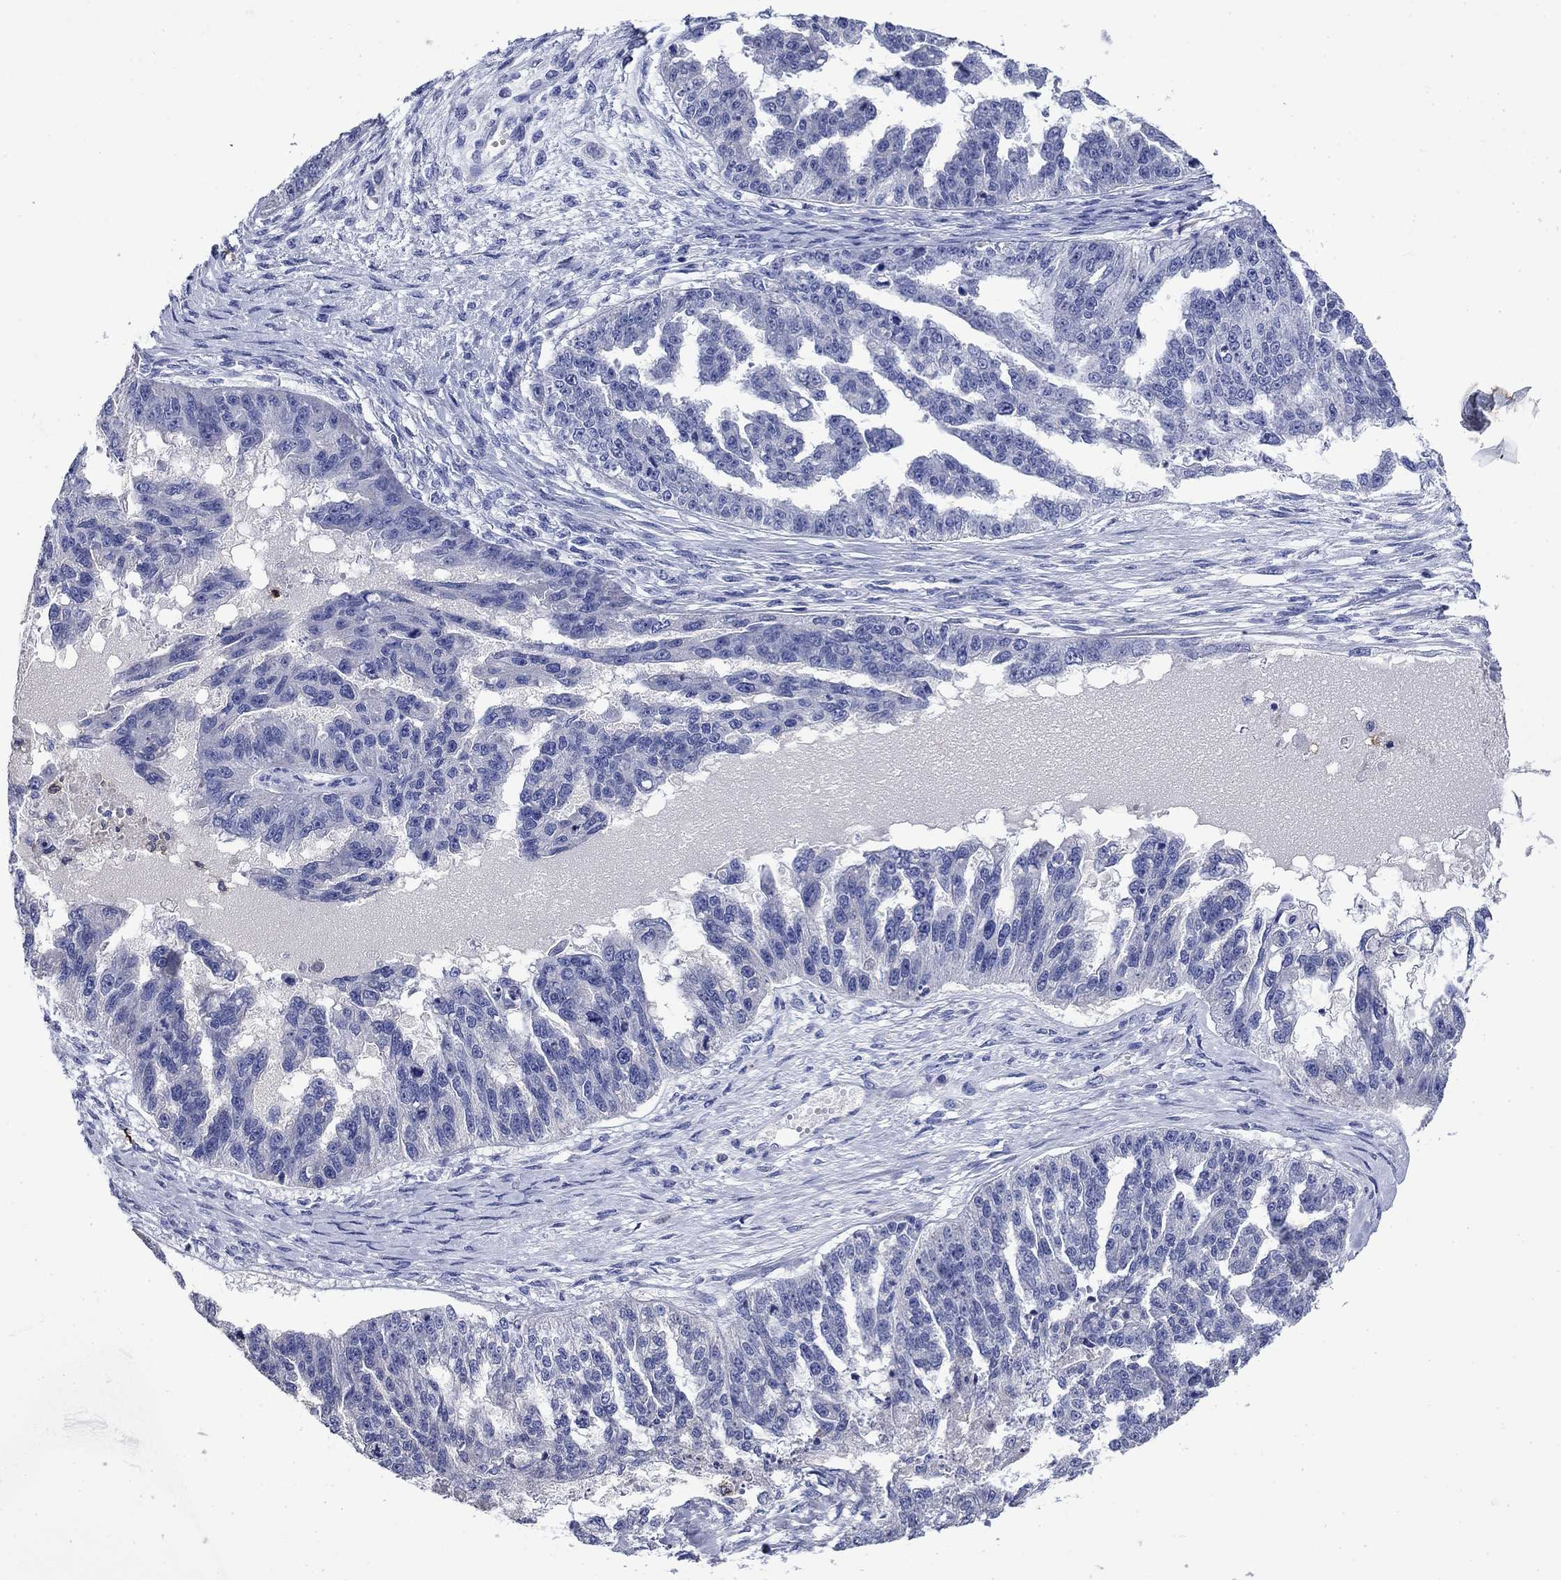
{"staining": {"intensity": "negative", "quantity": "none", "location": "none"}, "tissue": "ovarian cancer", "cell_type": "Tumor cells", "image_type": "cancer", "snomed": [{"axis": "morphology", "description": "Cystadenocarcinoma, serous, NOS"}, {"axis": "topography", "description": "Ovary"}], "caption": "The IHC photomicrograph has no significant expression in tumor cells of ovarian cancer (serous cystadenocarcinoma) tissue.", "gene": "TFR2", "patient": {"sex": "female", "age": 58}}